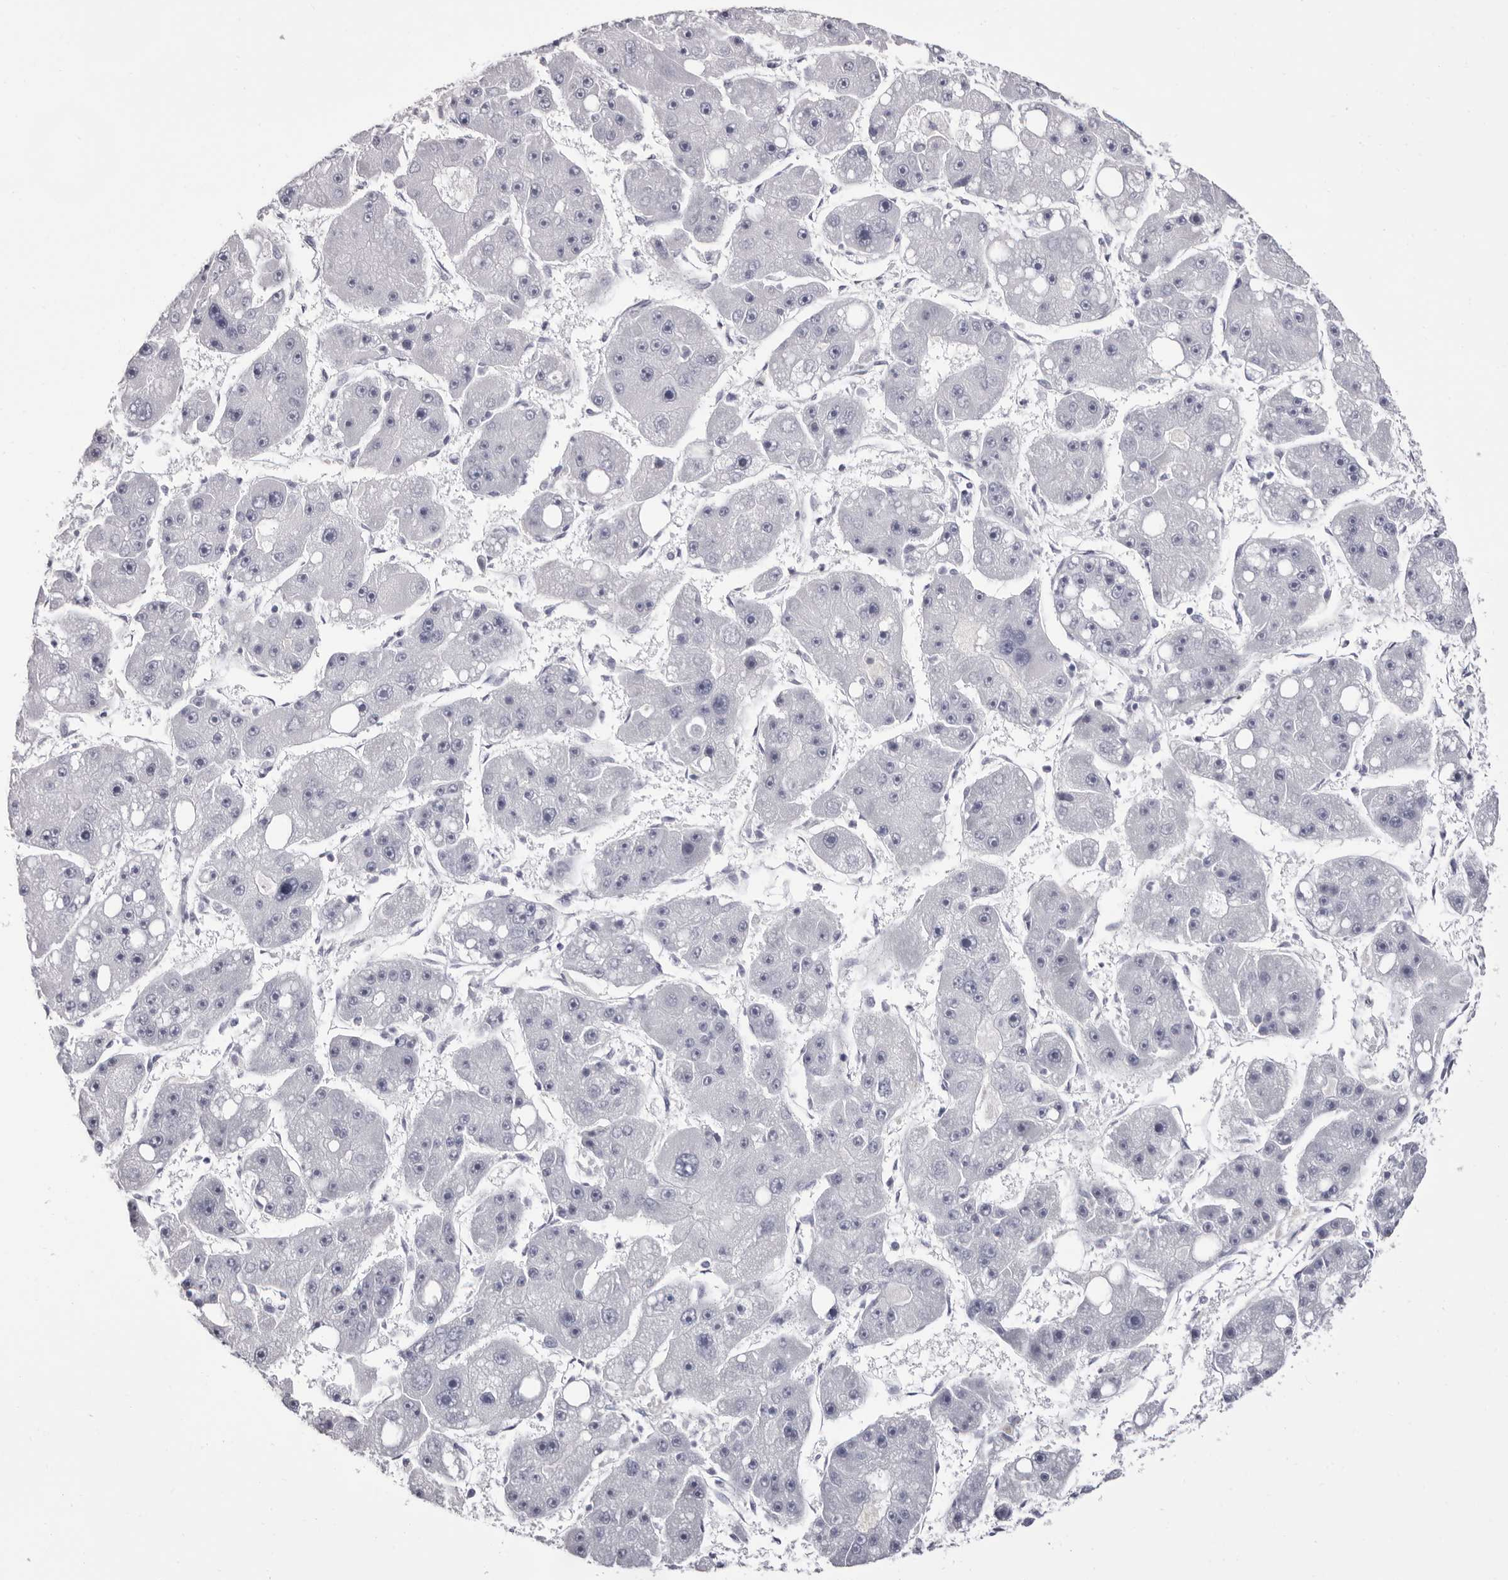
{"staining": {"intensity": "negative", "quantity": "none", "location": "none"}, "tissue": "liver cancer", "cell_type": "Tumor cells", "image_type": "cancer", "snomed": [{"axis": "morphology", "description": "Carcinoma, Hepatocellular, NOS"}, {"axis": "topography", "description": "Liver"}], "caption": "Tumor cells are negative for protein expression in human liver hepatocellular carcinoma.", "gene": "LPO", "patient": {"sex": "female", "age": 61}}